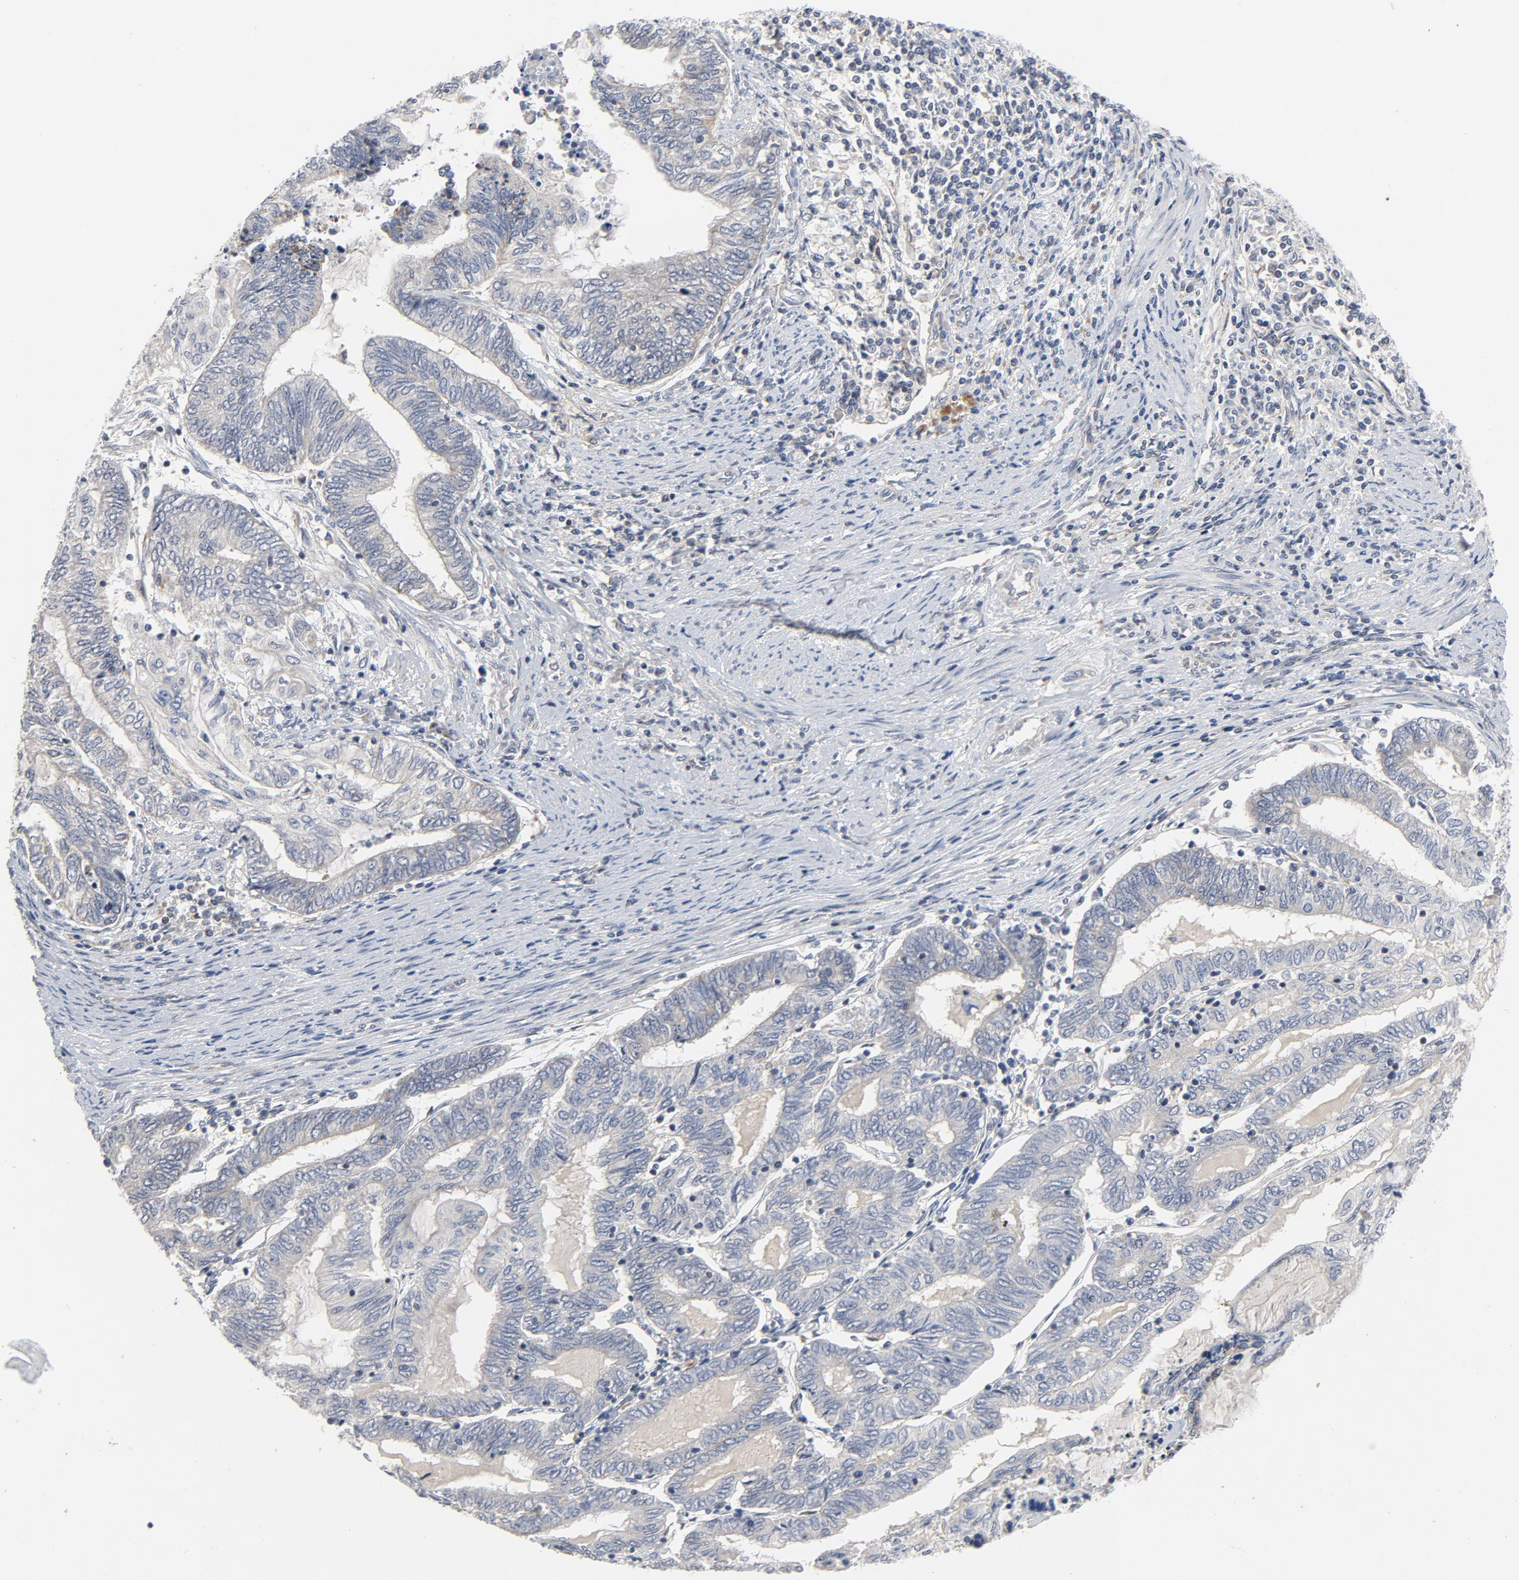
{"staining": {"intensity": "moderate", "quantity": "25%-75%", "location": "cytoplasmic/membranous"}, "tissue": "endometrial cancer", "cell_type": "Tumor cells", "image_type": "cancer", "snomed": [{"axis": "morphology", "description": "Adenocarcinoma, NOS"}, {"axis": "topography", "description": "Uterus"}, {"axis": "topography", "description": "Endometrium"}], "caption": "Brown immunohistochemical staining in human endometrial cancer exhibits moderate cytoplasmic/membranous expression in about 25%-75% of tumor cells.", "gene": "C14orf119", "patient": {"sex": "female", "age": 70}}